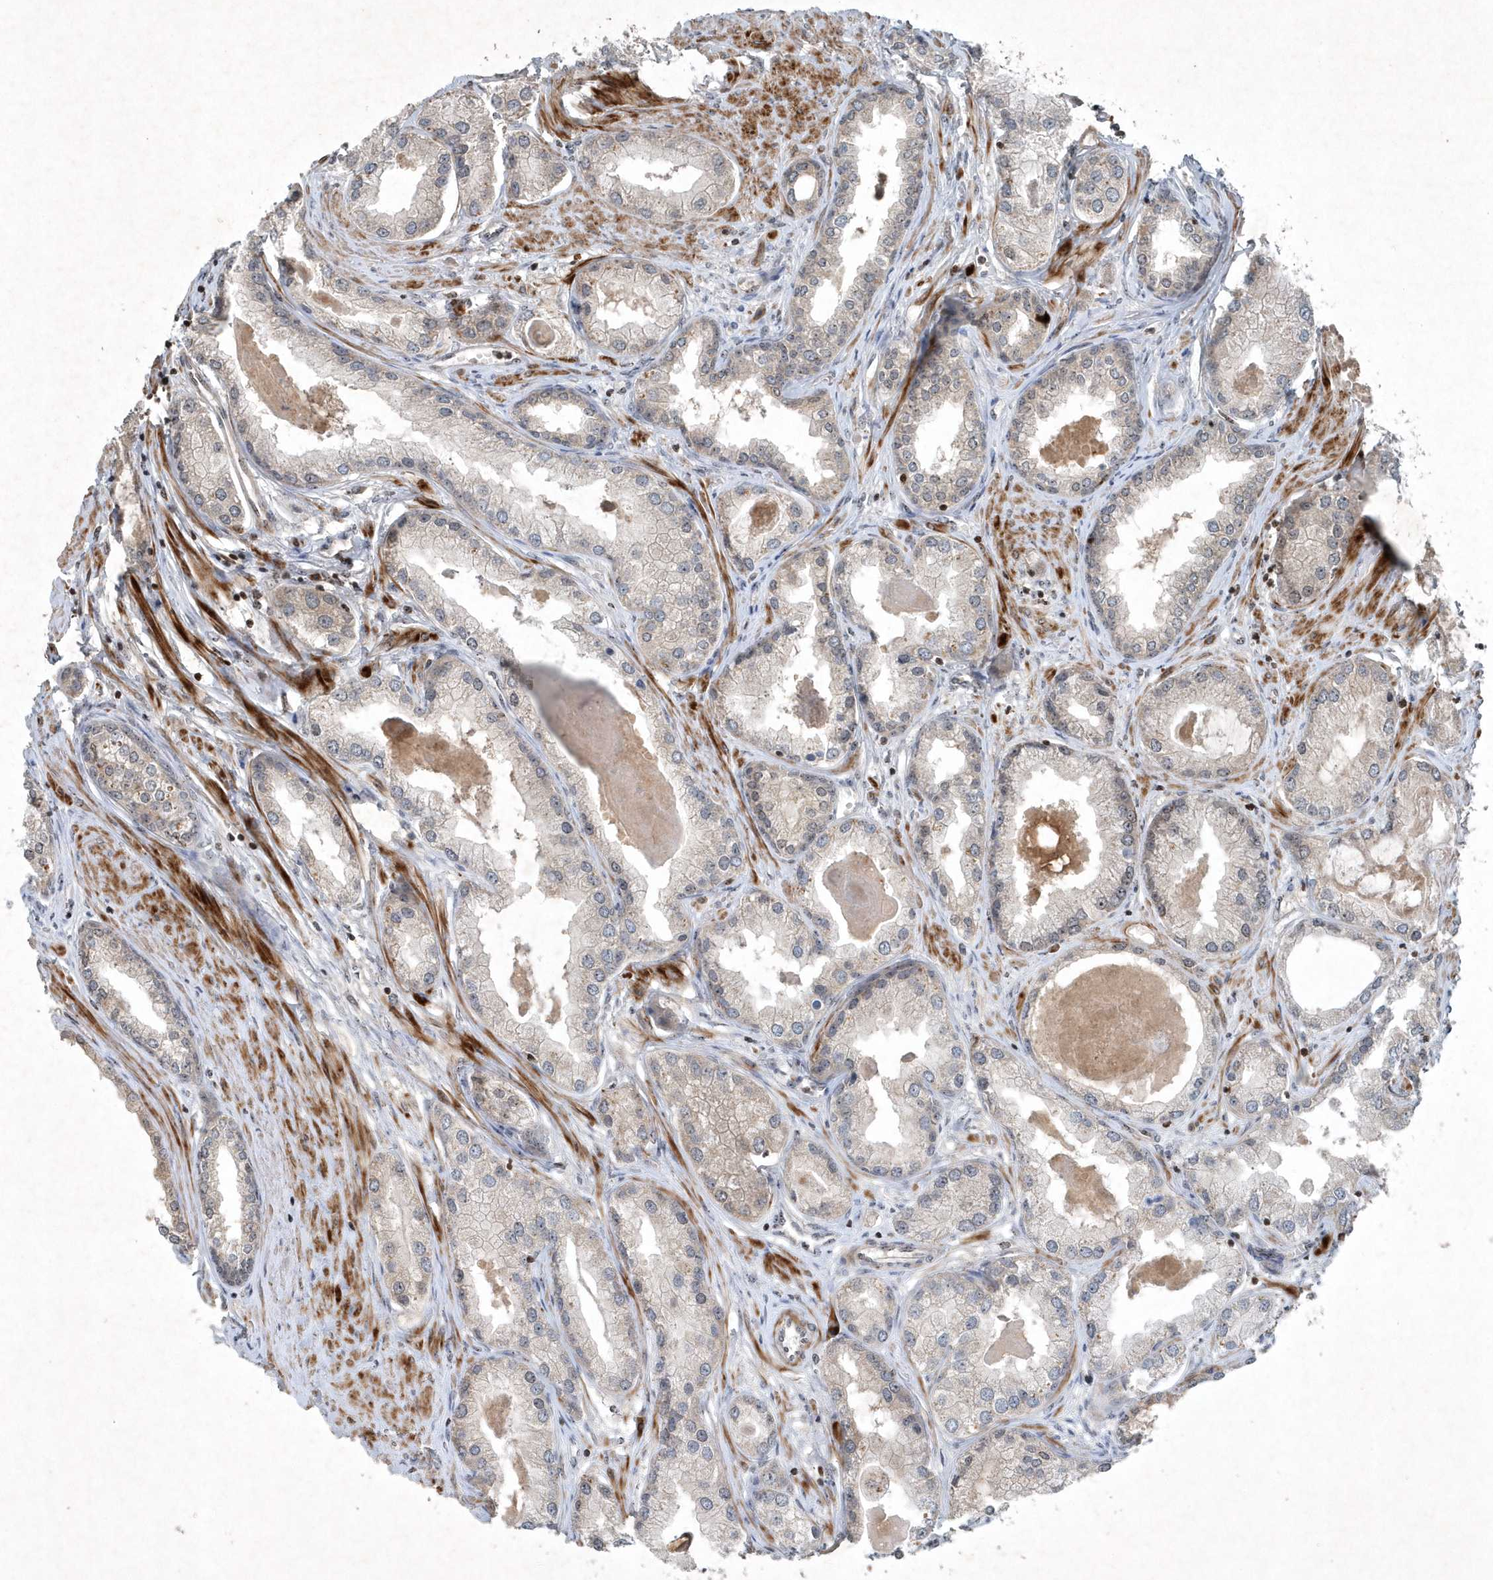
{"staining": {"intensity": "weak", "quantity": "<25%", "location": "nuclear"}, "tissue": "prostate cancer", "cell_type": "Tumor cells", "image_type": "cancer", "snomed": [{"axis": "morphology", "description": "Adenocarcinoma, Low grade"}, {"axis": "topography", "description": "Prostate"}], "caption": "Histopathology image shows no significant protein expression in tumor cells of prostate cancer (adenocarcinoma (low-grade)). The staining is performed using DAB (3,3'-diaminobenzidine) brown chromogen with nuclei counter-stained in using hematoxylin.", "gene": "QTRT2", "patient": {"sex": "male", "age": 62}}